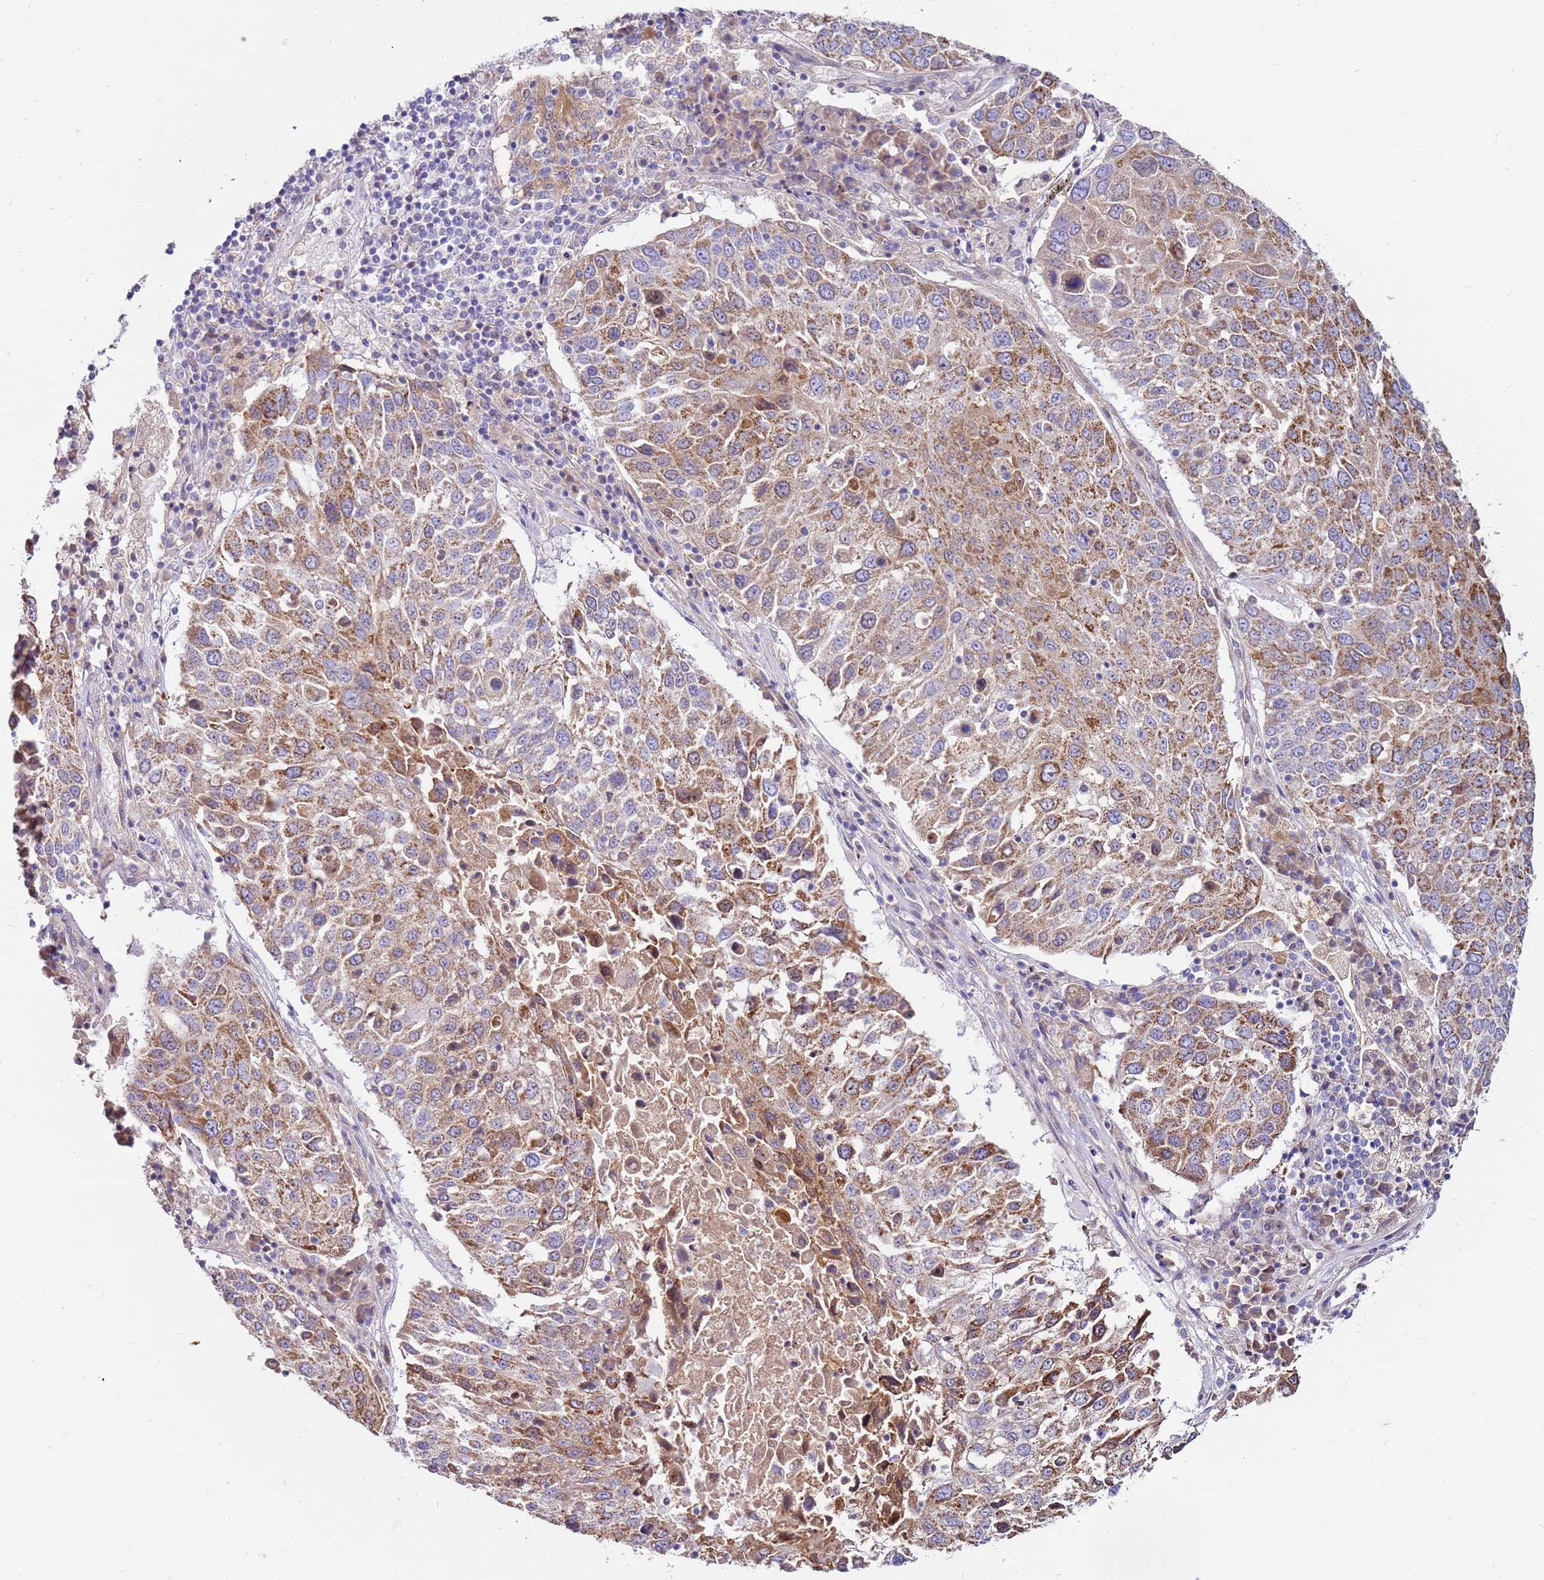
{"staining": {"intensity": "moderate", "quantity": "25%-75%", "location": "cytoplasmic/membranous"}, "tissue": "lung cancer", "cell_type": "Tumor cells", "image_type": "cancer", "snomed": [{"axis": "morphology", "description": "Squamous cell carcinoma, NOS"}, {"axis": "topography", "description": "Lung"}], "caption": "Moderate cytoplasmic/membranous staining is seen in approximately 25%-75% of tumor cells in lung cancer. (DAB (3,3'-diaminobenzidine) IHC, brown staining for protein, blue staining for nuclei).", "gene": "SLC44A4", "patient": {"sex": "male", "age": 65}}